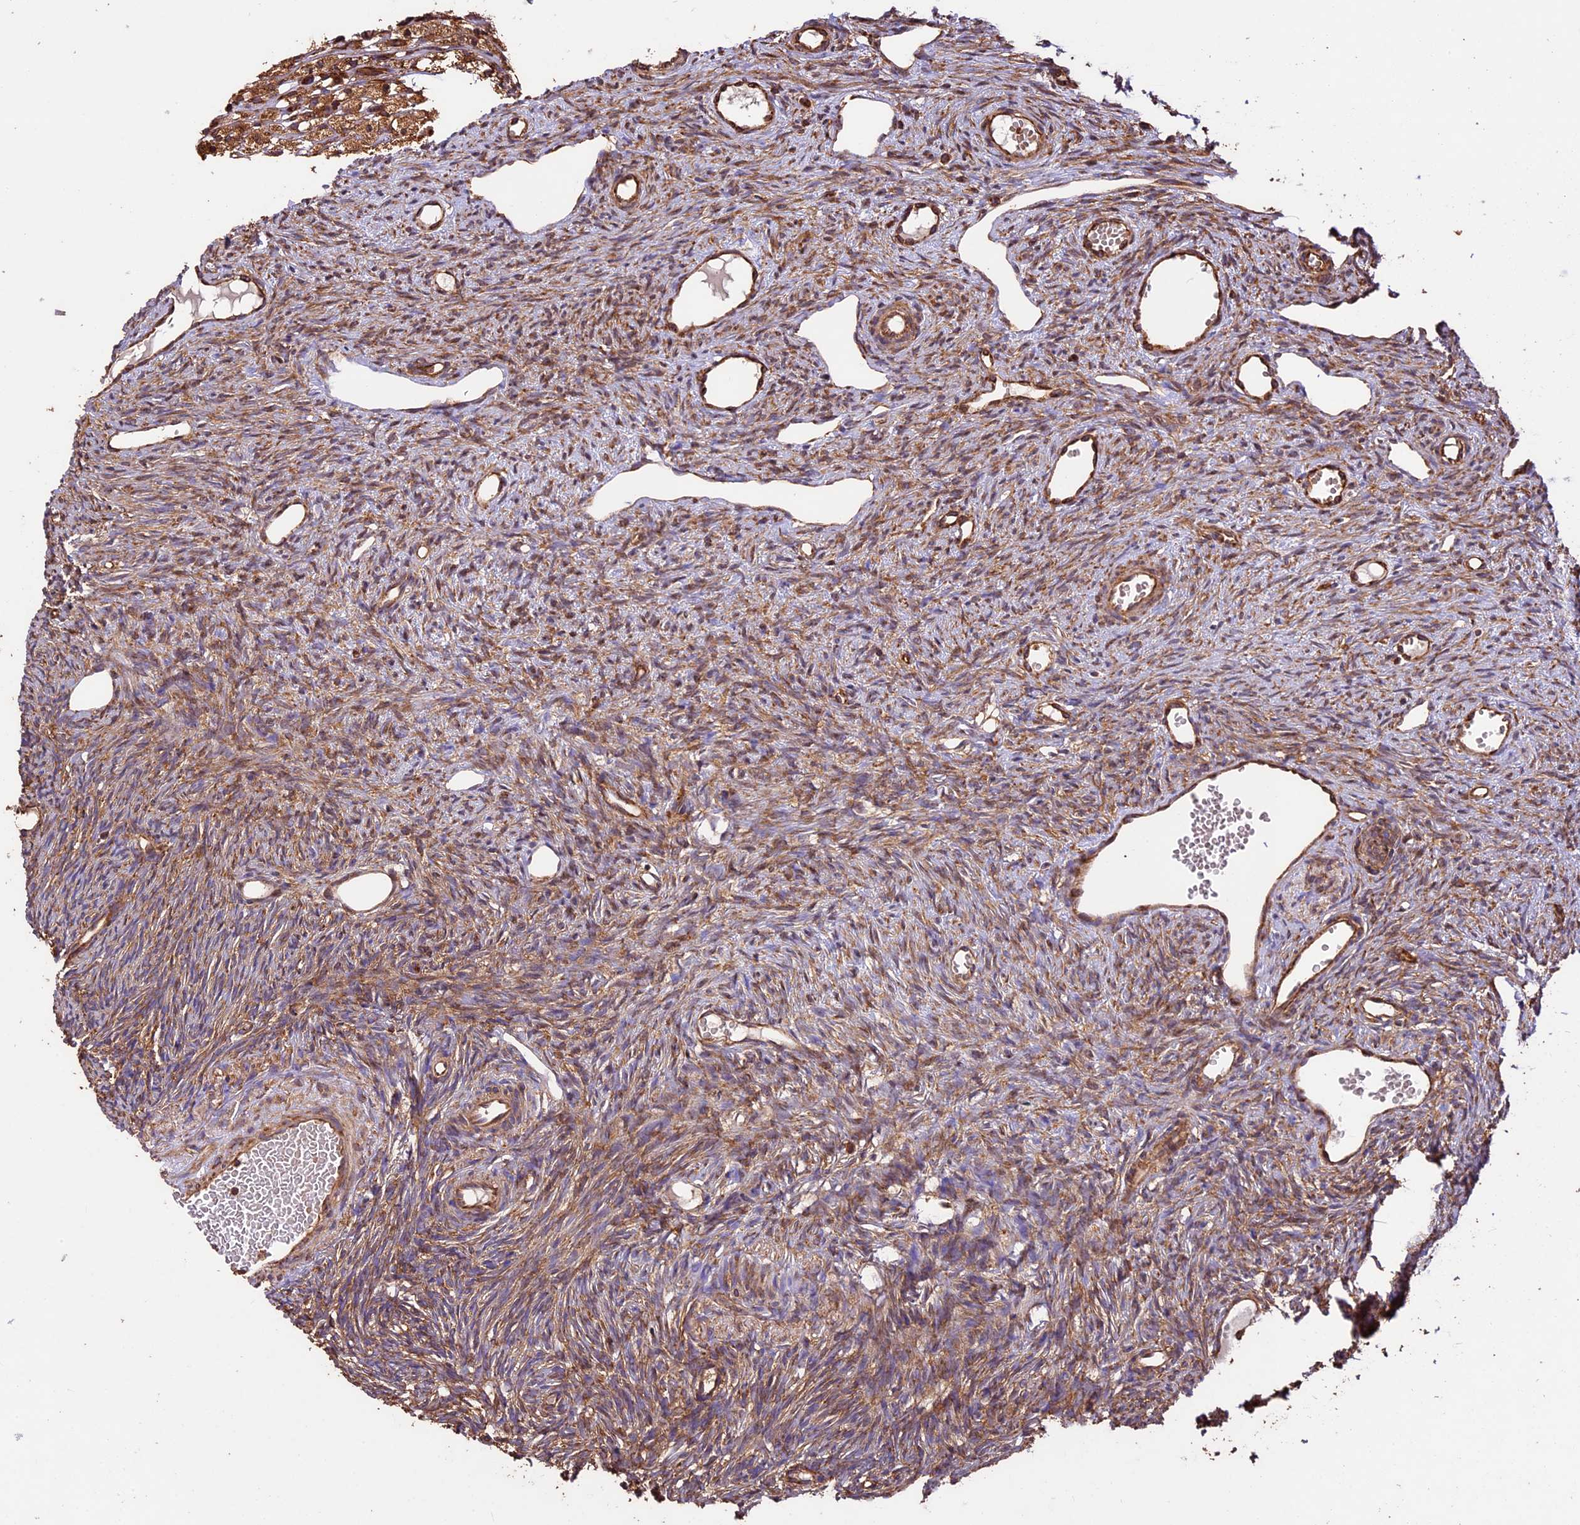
{"staining": {"intensity": "moderate", "quantity": ">75%", "location": "cytoplasmic/membranous"}, "tissue": "ovary", "cell_type": "Ovarian stroma cells", "image_type": "normal", "snomed": [{"axis": "morphology", "description": "Normal tissue, NOS"}, {"axis": "topography", "description": "Ovary"}], "caption": "This is an image of immunohistochemistry (IHC) staining of normal ovary, which shows moderate expression in the cytoplasmic/membranous of ovarian stroma cells.", "gene": "KARS1", "patient": {"sex": "female", "age": 51}}